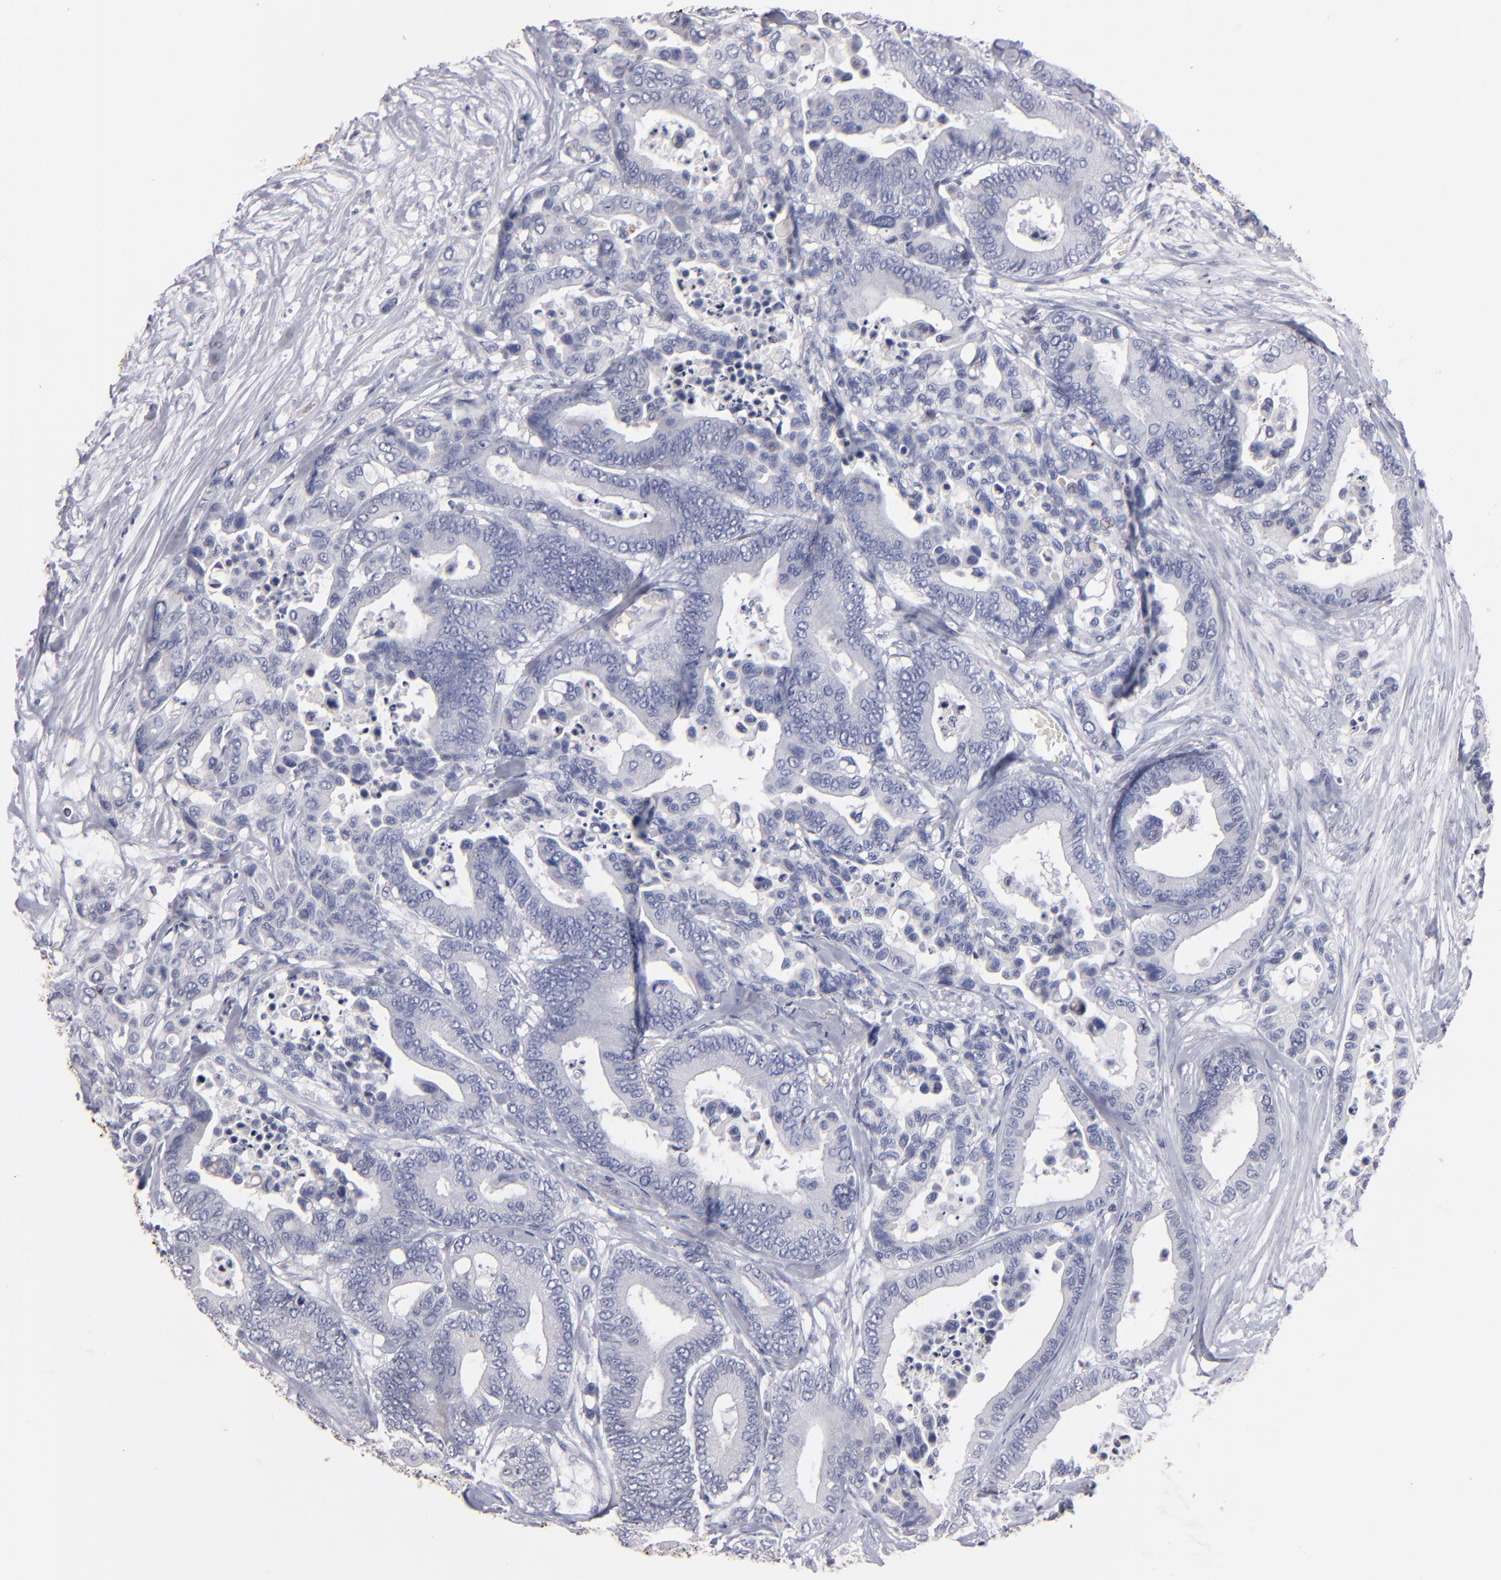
{"staining": {"intensity": "negative", "quantity": "none", "location": "none"}, "tissue": "colorectal cancer", "cell_type": "Tumor cells", "image_type": "cancer", "snomed": [{"axis": "morphology", "description": "Adenocarcinoma, NOS"}, {"axis": "topography", "description": "Colon"}], "caption": "An image of human colorectal cancer (adenocarcinoma) is negative for staining in tumor cells.", "gene": "FABP4", "patient": {"sex": "male", "age": 82}}